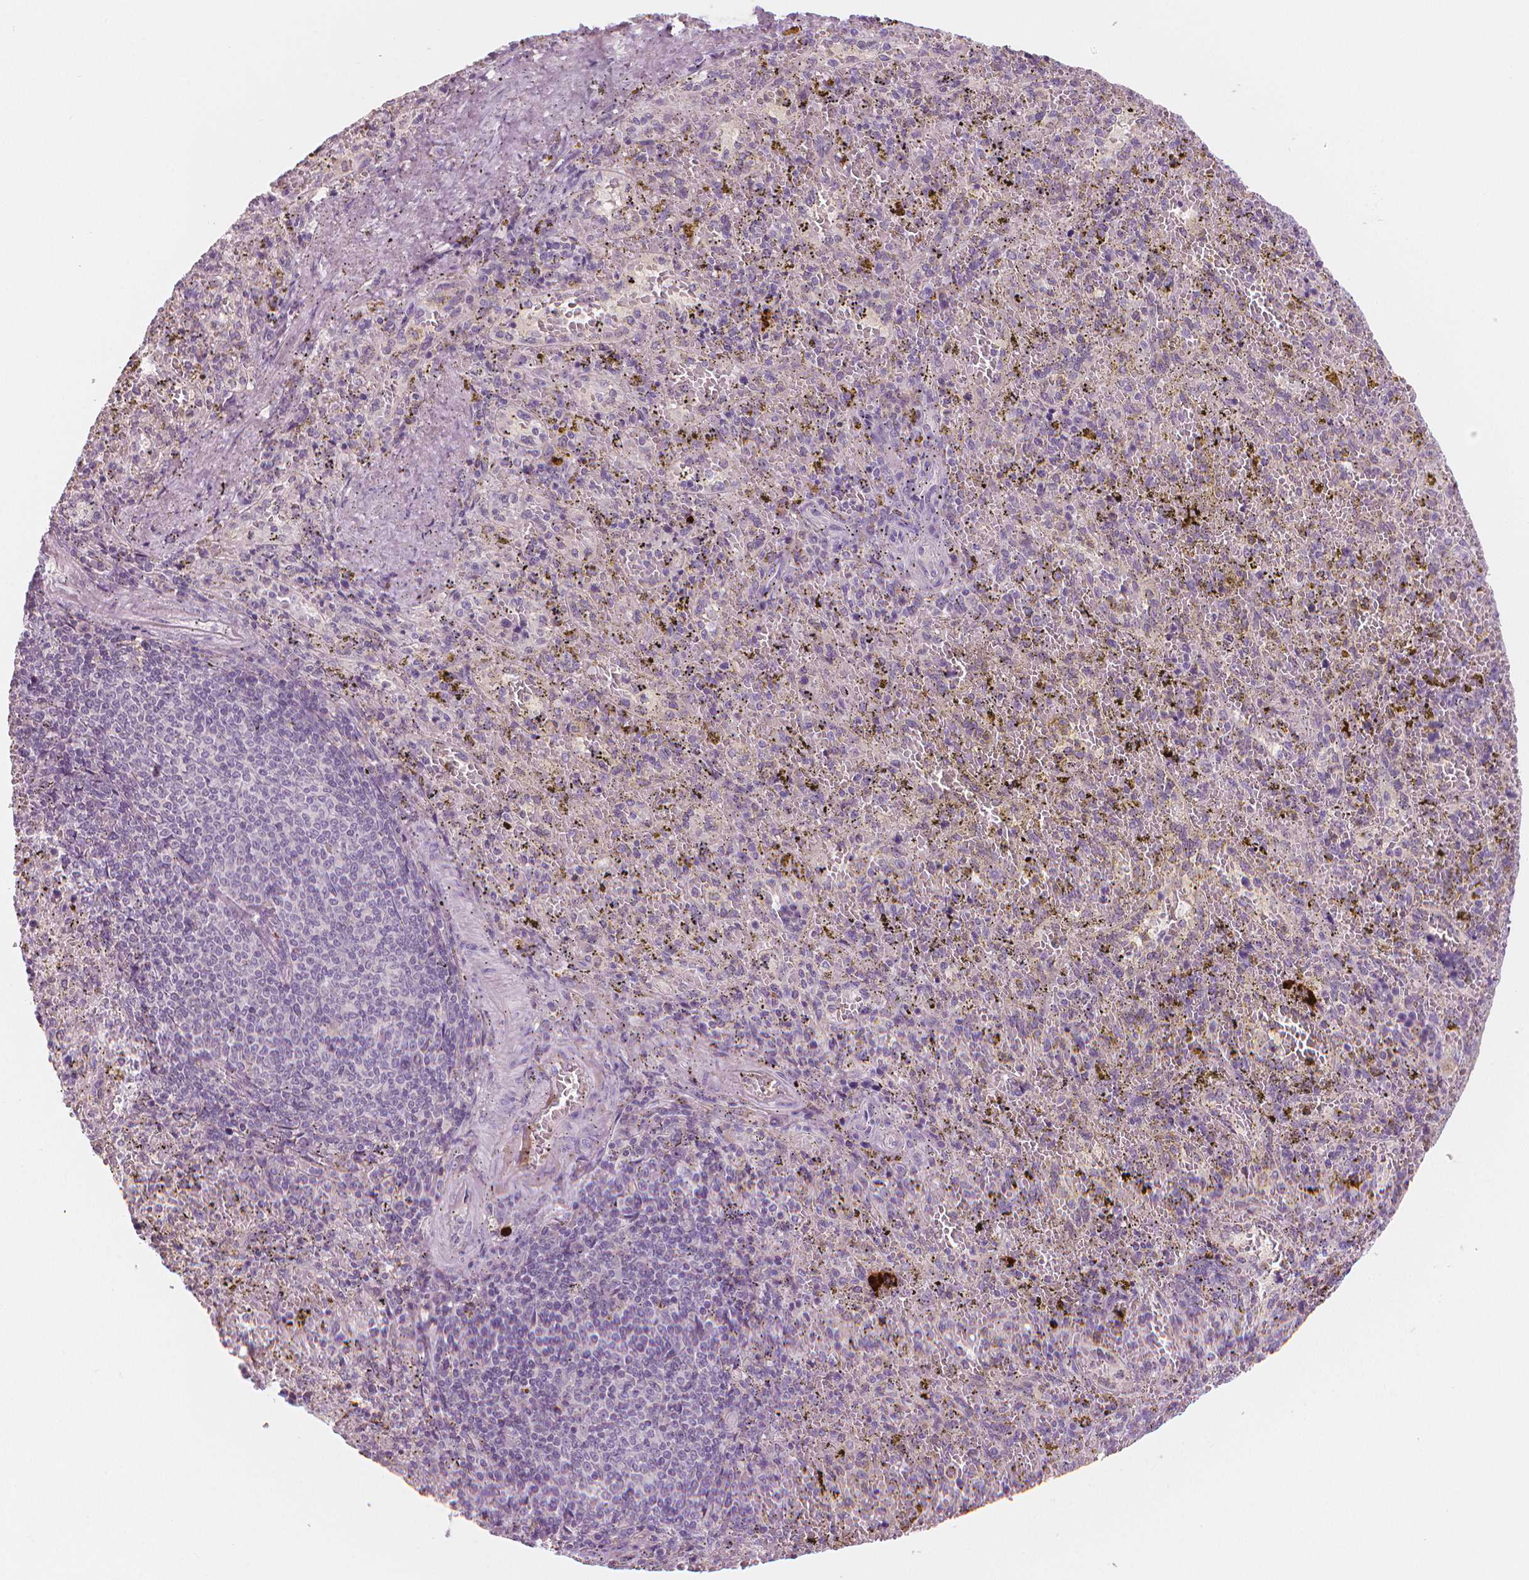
{"staining": {"intensity": "negative", "quantity": "none", "location": "none"}, "tissue": "spleen", "cell_type": "Cells in red pulp", "image_type": "normal", "snomed": [{"axis": "morphology", "description": "Normal tissue, NOS"}, {"axis": "topography", "description": "Spleen"}], "caption": "This is an immunohistochemistry histopathology image of normal spleen. There is no expression in cells in red pulp.", "gene": "APOA4", "patient": {"sex": "female", "age": 50}}